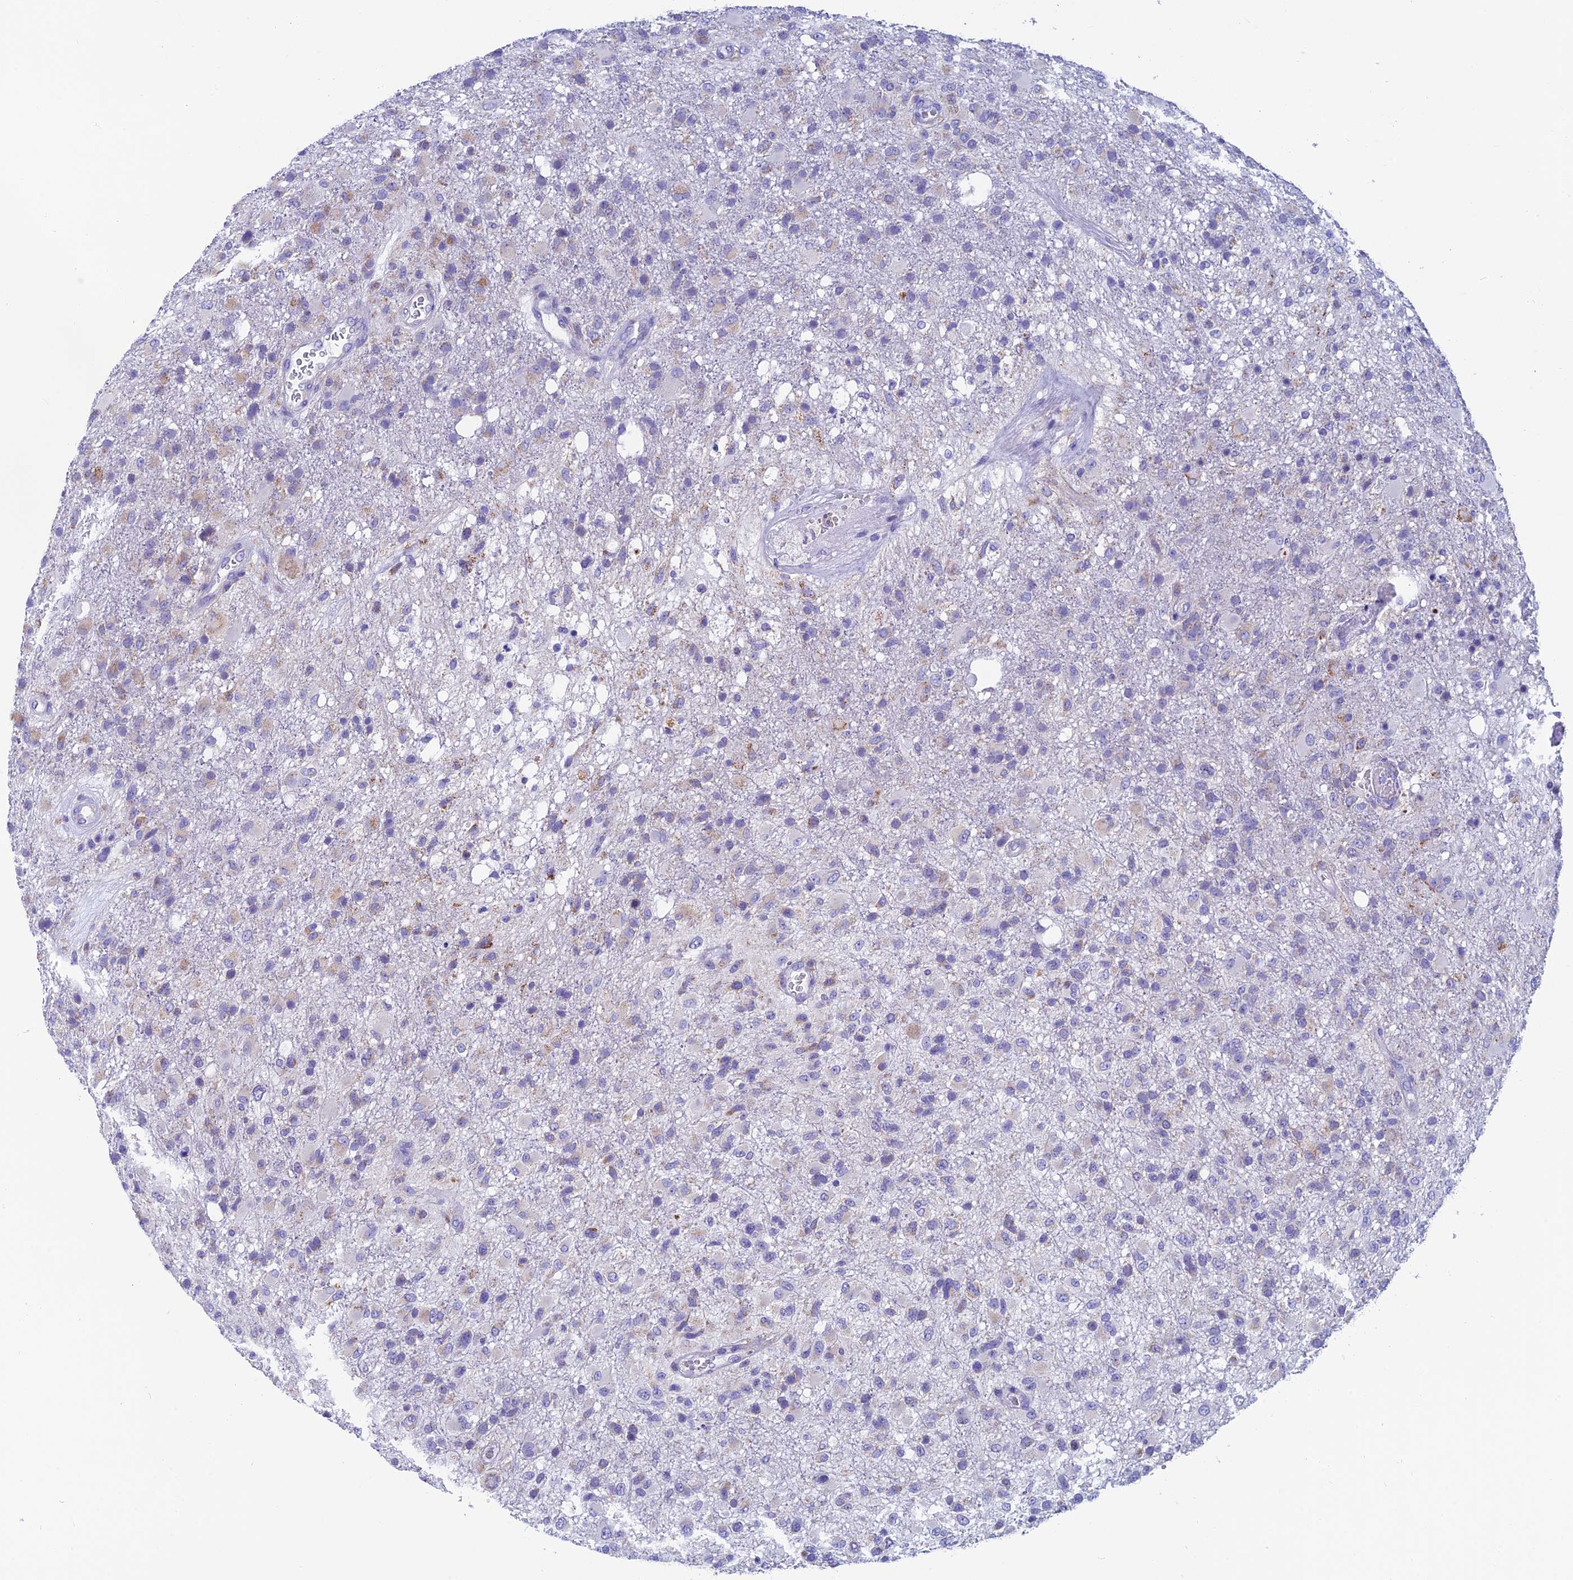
{"staining": {"intensity": "weak", "quantity": "25%-75%", "location": "cytoplasmic/membranous"}, "tissue": "glioma", "cell_type": "Tumor cells", "image_type": "cancer", "snomed": [{"axis": "morphology", "description": "Glioma, malignant, High grade"}, {"axis": "topography", "description": "Brain"}], "caption": "Protein staining of glioma tissue reveals weak cytoplasmic/membranous staining in approximately 25%-75% of tumor cells.", "gene": "REEP4", "patient": {"sex": "female", "age": 74}}